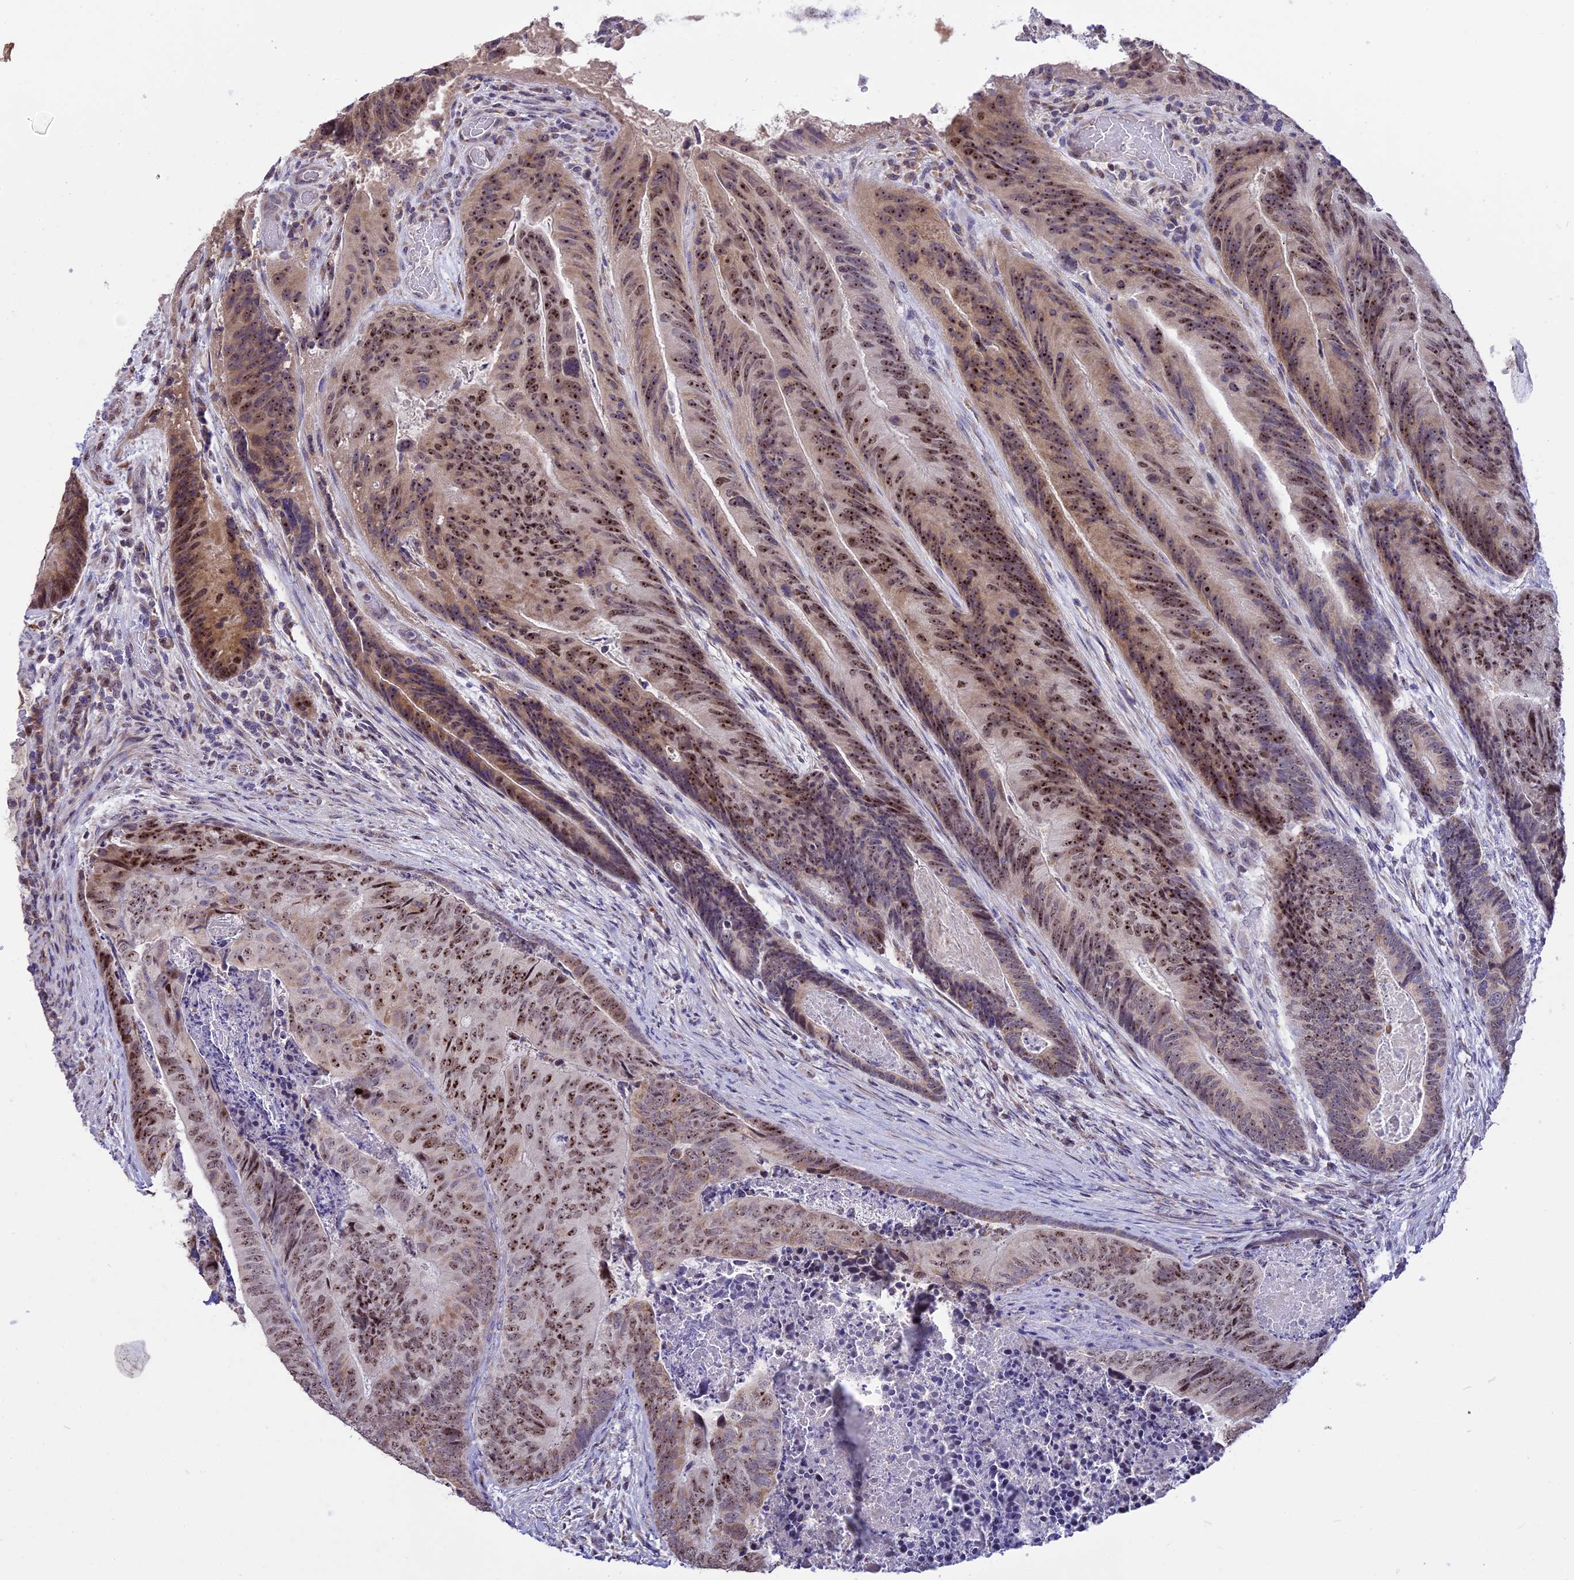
{"staining": {"intensity": "moderate", "quantity": ">75%", "location": "nuclear"}, "tissue": "colorectal cancer", "cell_type": "Tumor cells", "image_type": "cancer", "snomed": [{"axis": "morphology", "description": "Adenocarcinoma, NOS"}, {"axis": "topography", "description": "Colon"}], "caption": "High-power microscopy captured an immunohistochemistry image of colorectal cancer (adenocarcinoma), revealing moderate nuclear positivity in approximately >75% of tumor cells.", "gene": "CMSS1", "patient": {"sex": "female", "age": 67}}